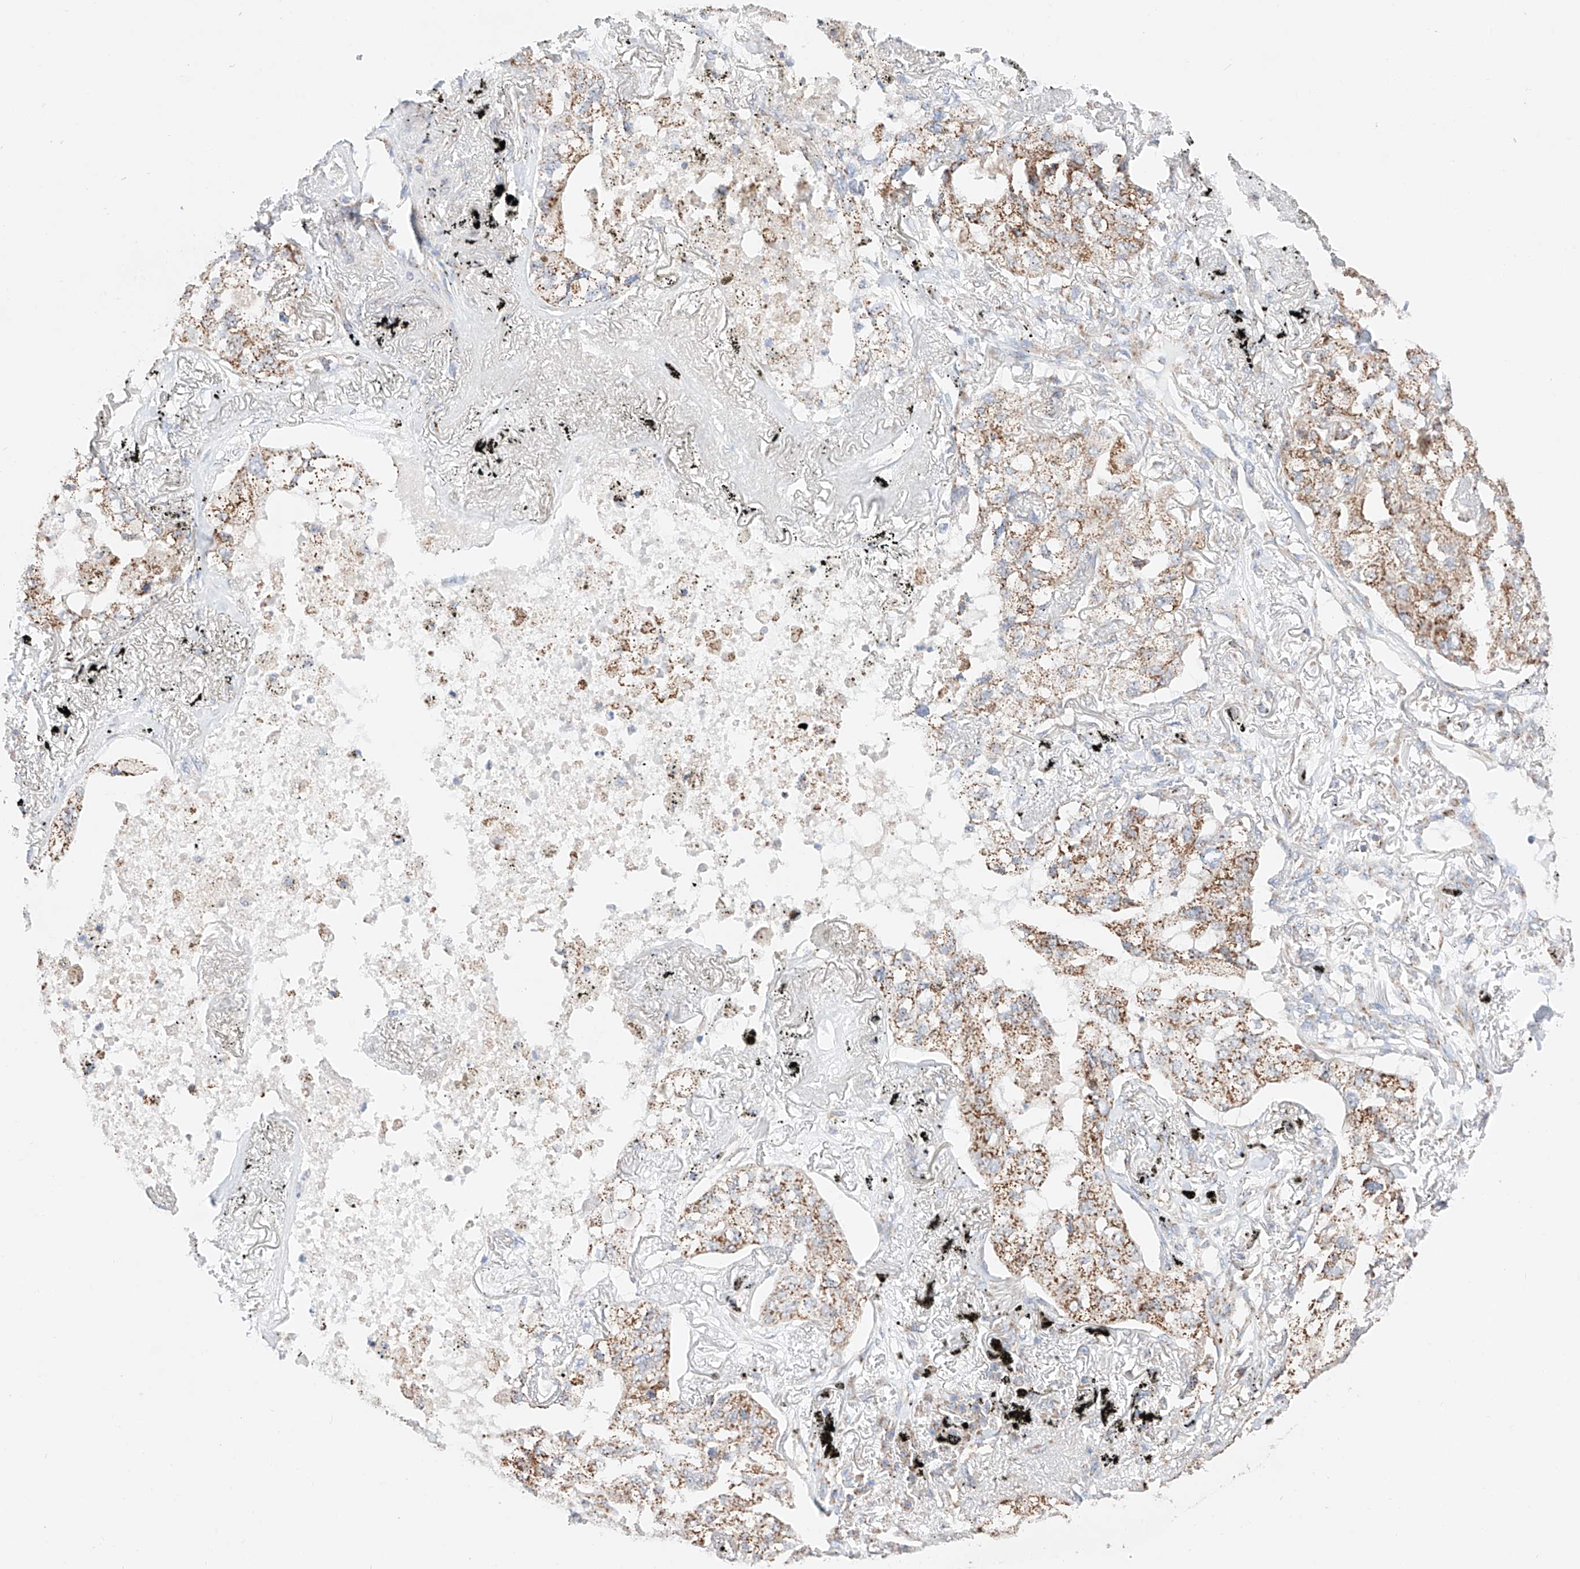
{"staining": {"intensity": "moderate", "quantity": ">75%", "location": "cytoplasmic/membranous"}, "tissue": "lung cancer", "cell_type": "Tumor cells", "image_type": "cancer", "snomed": [{"axis": "morphology", "description": "Adenocarcinoma, NOS"}, {"axis": "topography", "description": "Lung"}], "caption": "Immunohistochemistry (IHC) of human lung cancer (adenocarcinoma) shows medium levels of moderate cytoplasmic/membranous expression in approximately >75% of tumor cells. (DAB IHC, brown staining for protein, blue staining for nuclei).", "gene": "KTI12", "patient": {"sex": "male", "age": 65}}